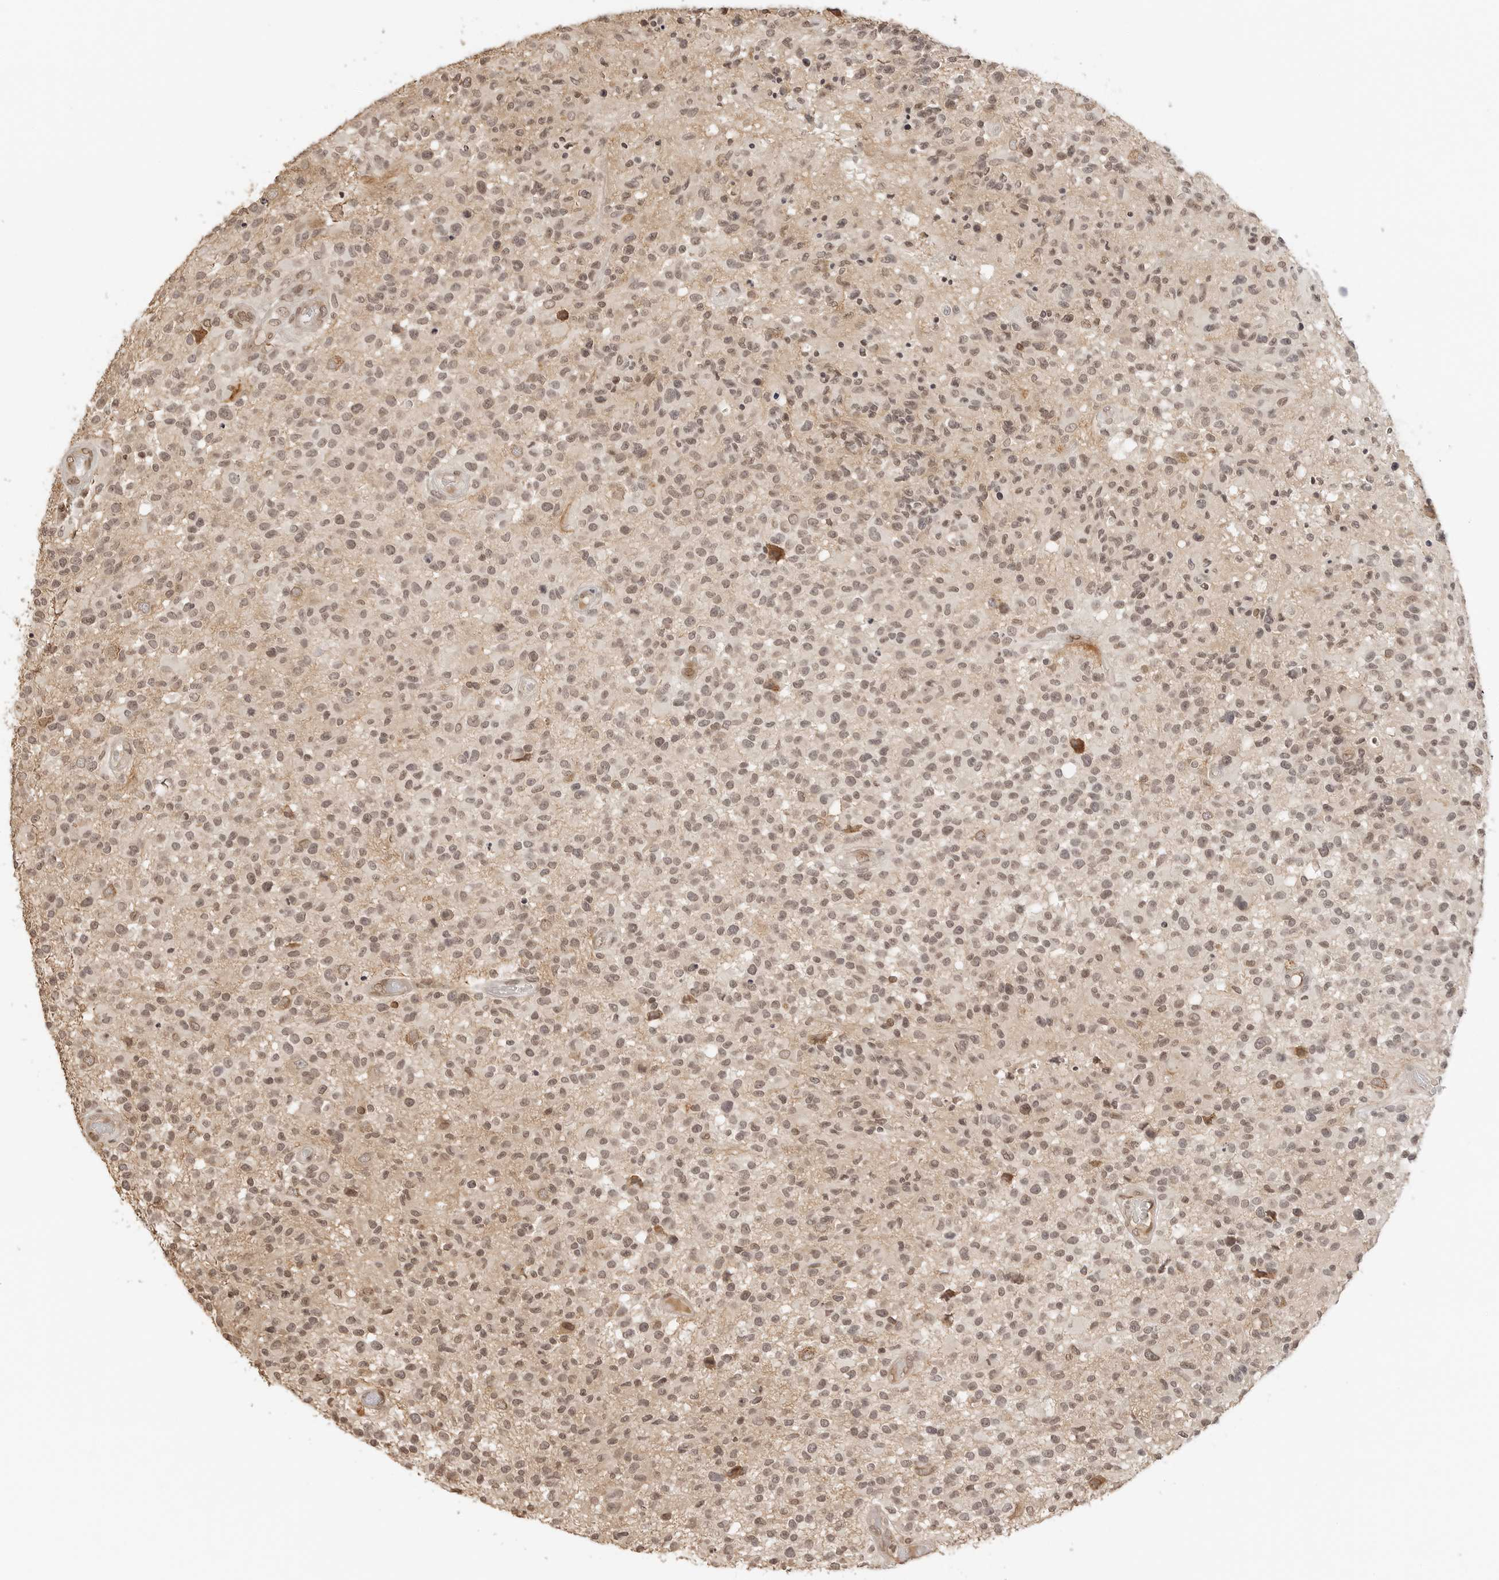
{"staining": {"intensity": "weak", "quantity": ">75%", "location": "nuclear"}, "tissue": "glioma", "cell_type": "Tumor cells", "image_type": "cancer", "snomed": [{"axis": "morphology", "description": "Glioma, malignant, High grade"}, {"axis": "morphology", "description": "Glioblastoma, NOS"}, {"axis": "topography", "description": "Brain"}], "caption": "Immunohistochemistry (IHC) image of glioblastoma stained for a protein (brown), which displays low levels of weak nuclear positivity in about >75% of tumor cells.", "gene": "POLH", "patient": {"sex": "male", "age": 60}}